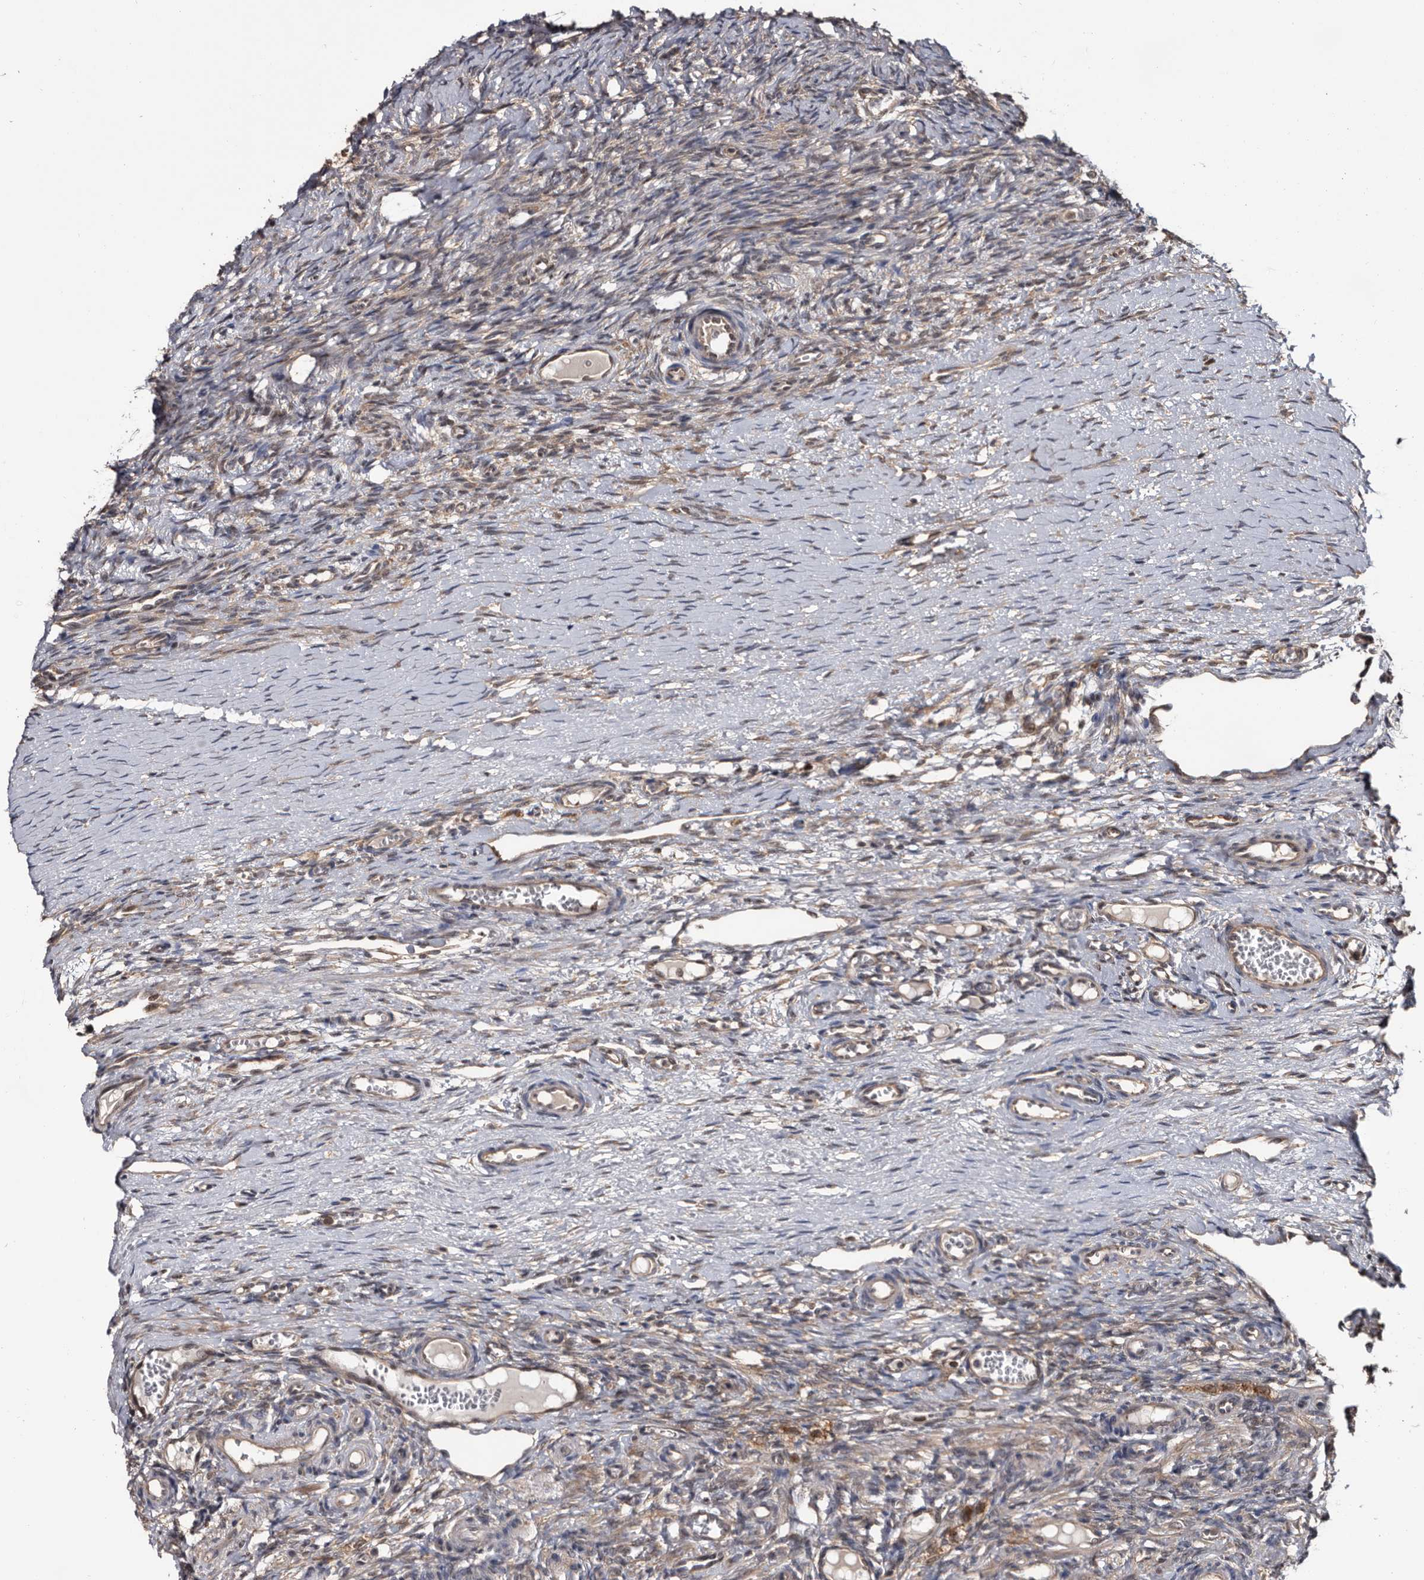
{"staining": {"intensity": "weak", "quantity": "<25%", "location": "cytoplasmic/membranous"}, "tissue": "ovary", "cell_type": "Ovarian stroma cells", "image_type": "normal", "snomed": [{"axis": "morphology", "description": "Adenocarcinoma, NOS"}, {"axis": "topography", "description": "Endometrium"}], "caption": "High magnification brightfield microscopy of benign ovary stained with DAB (3,3'-diaminobenzidine) (brown) and counterstained with hematoxylin (blue): ovarian stroma cells show no significant positivity. (DAB immunohistochemistry (IHC) visualized using brightfield microscopy, high magnification).", "gene": "TTI2", "patient": {"sex": "female", "age": 32}}